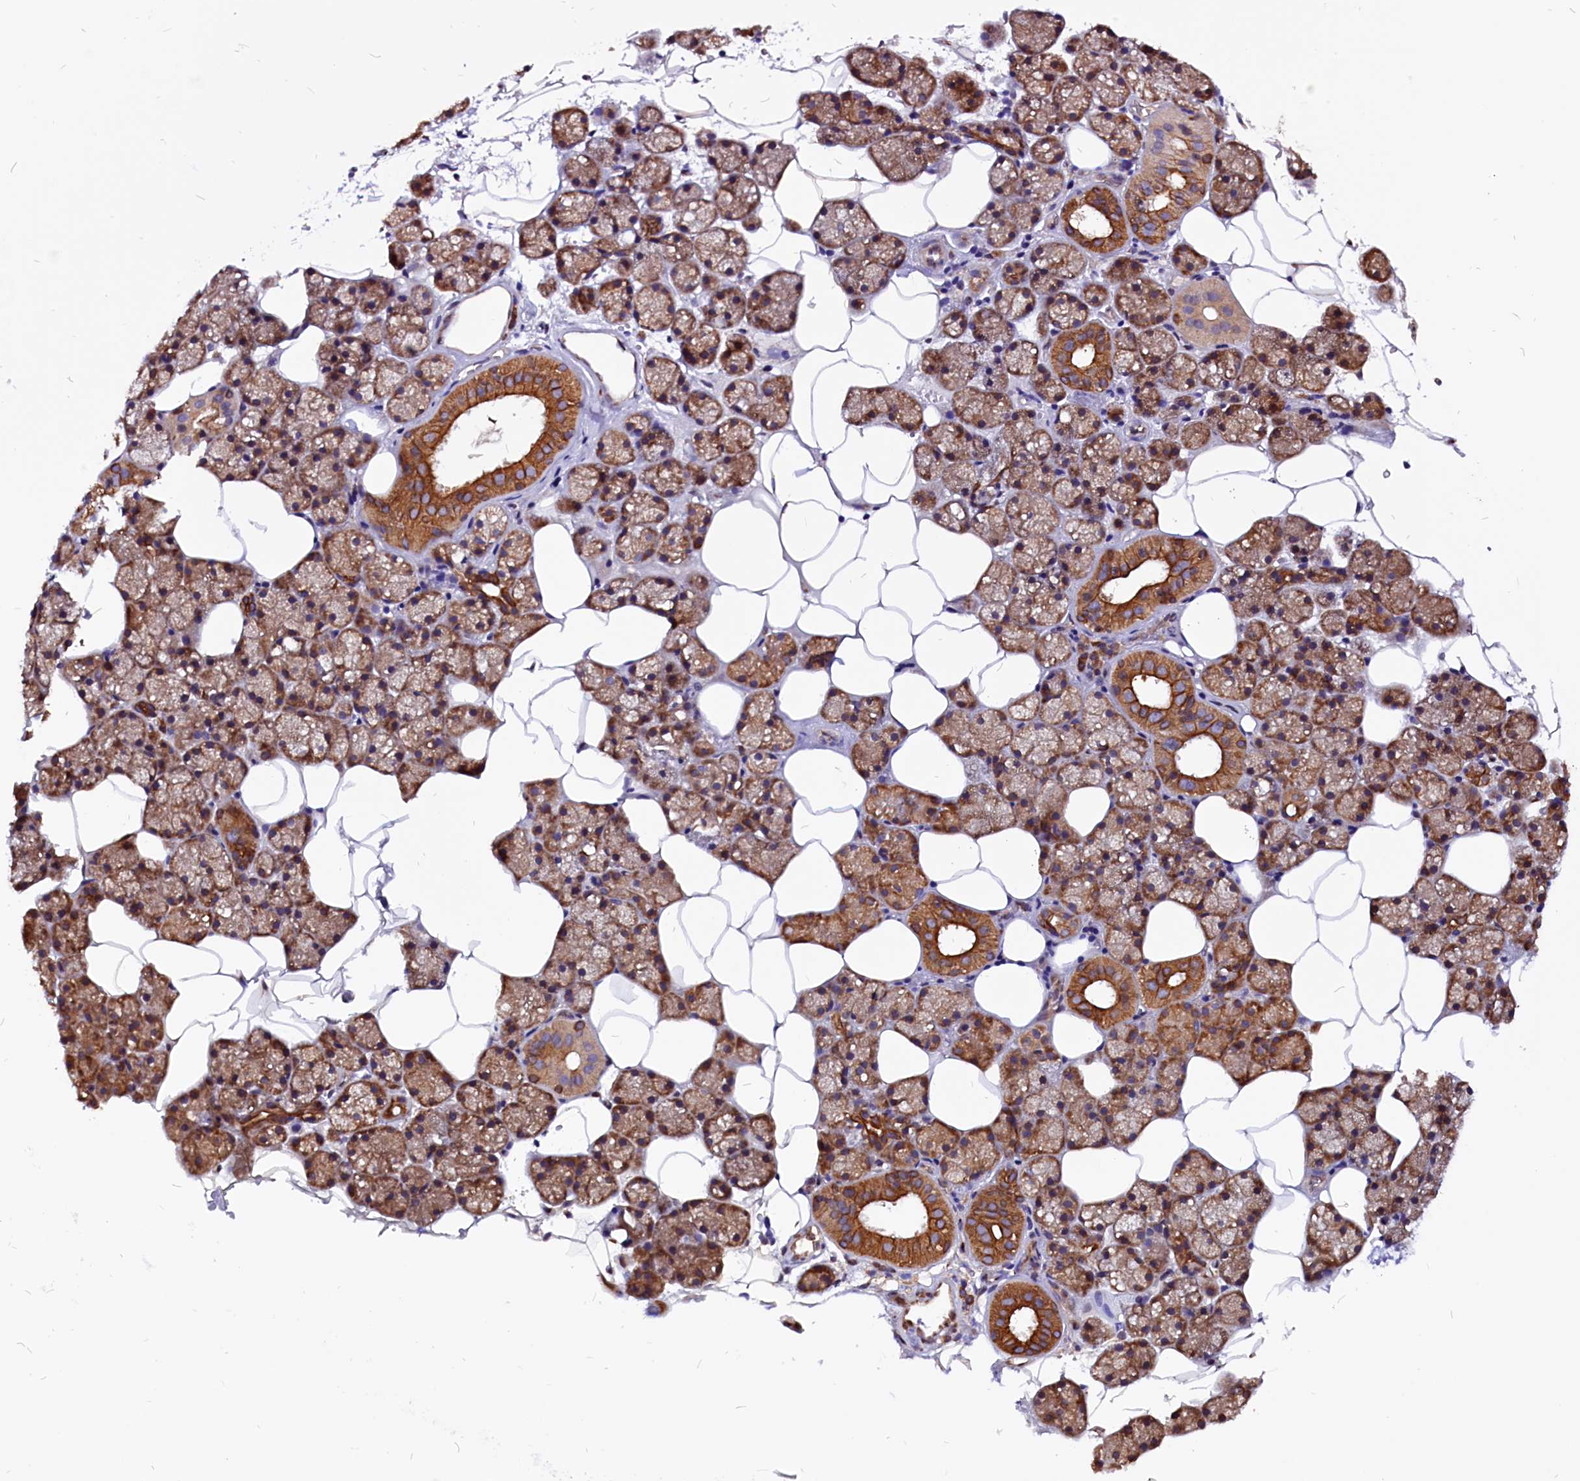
{"staining": {"intensity": "strong", "quantity": ">75%", "location": "cytoplasmic/membranous"}, "tissue": "salivary gland", "cell_type": "Glandular cells", "image_type": "normal", "snomed": [{"axis": "morphology", "description": "Normal tissue, NOS"}, {"axis": "topography", "description": "Salivary gland"}], "caption": "Salivary gland was stained to show a protein in brown. There is high levels of strong cytoplasmic/membranous positivity in approximately >75% of glandular cells. (DAB = brown stain, brightfield microscopy at high magnification).", "gene": "EIF3G", "patient": {"sex": "male", "age": 62}}